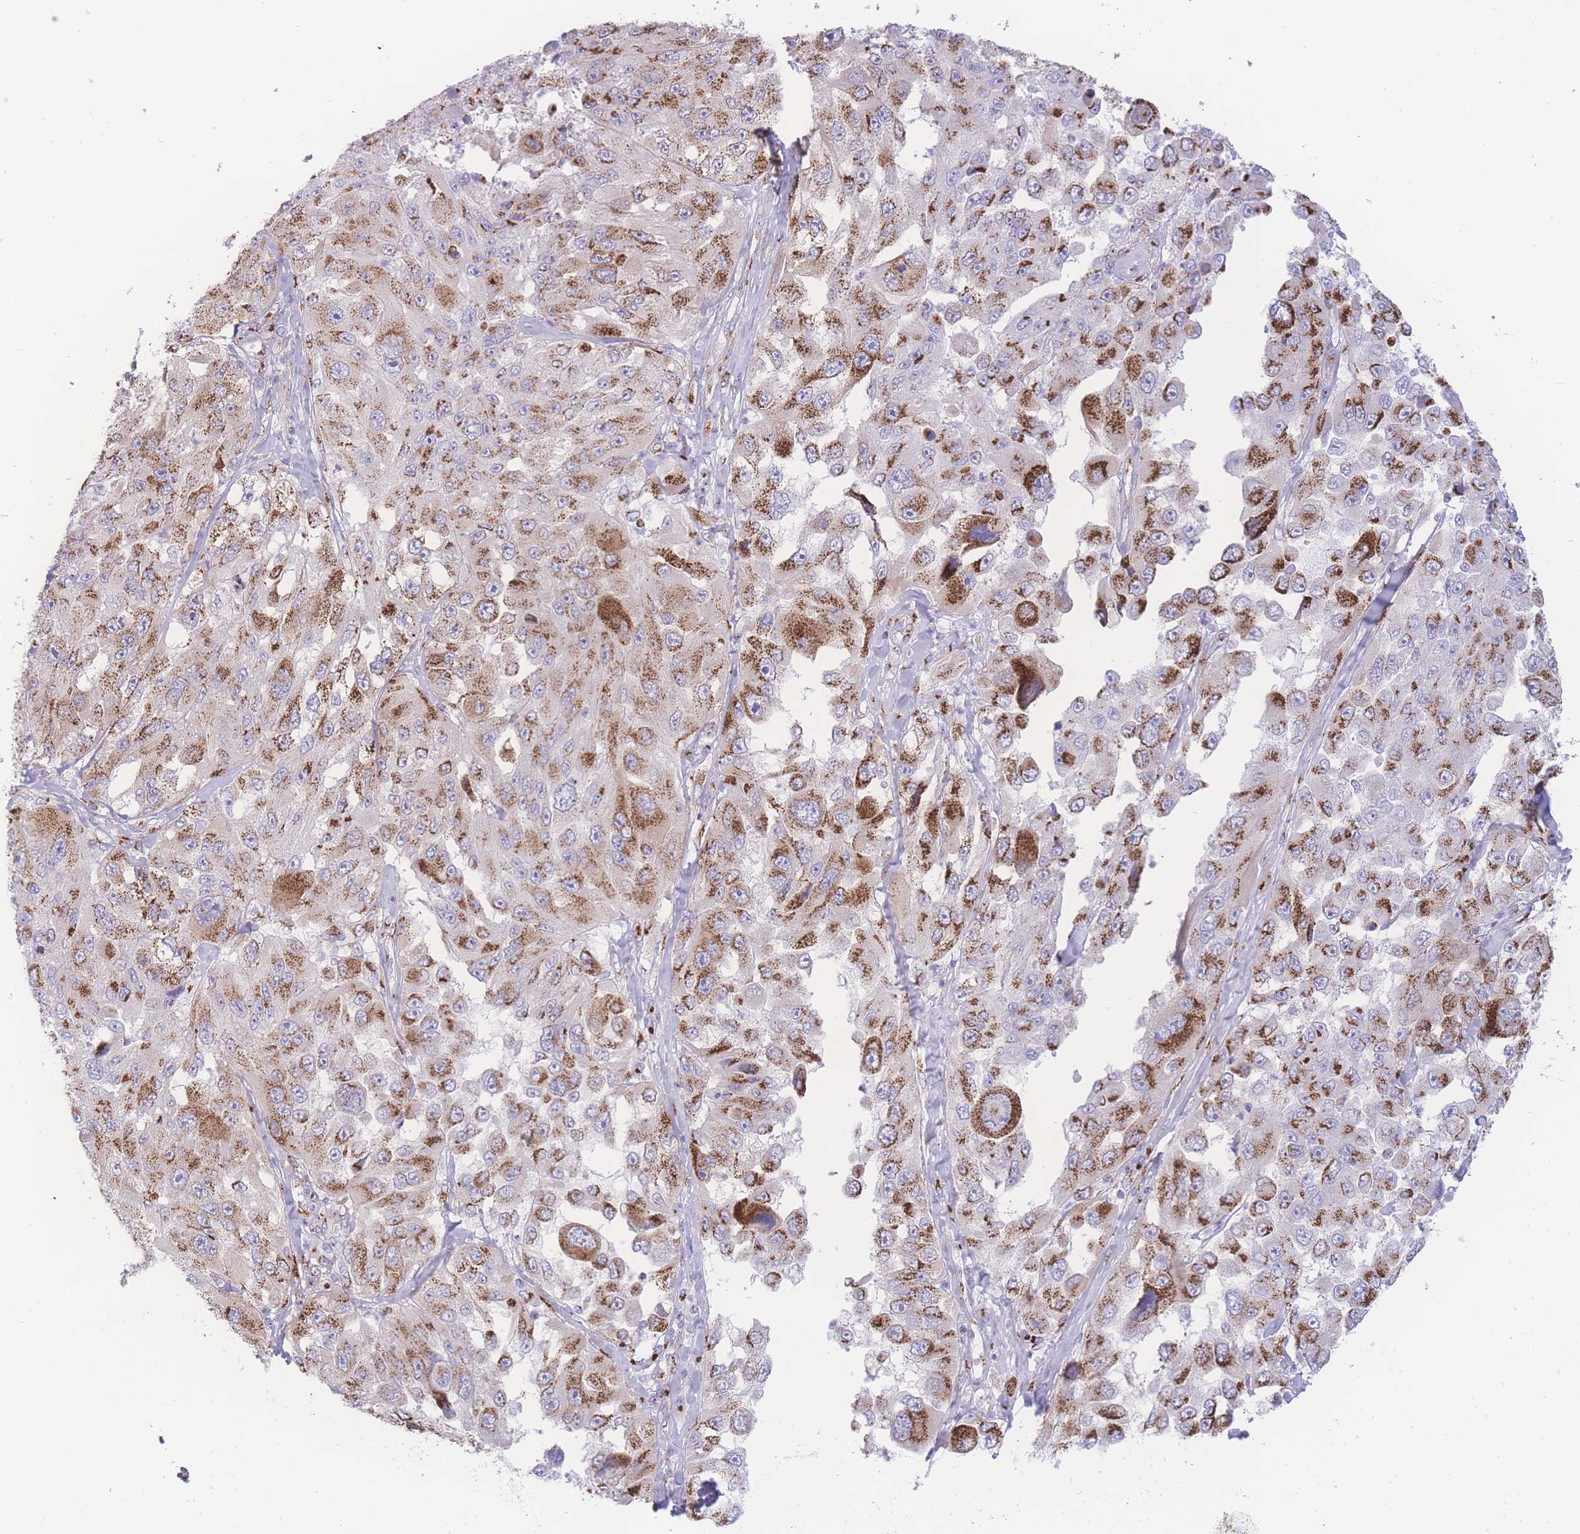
{"staining": {"intensity": "moderate", "quantity": ">75%", "location": "cytoplasmic/membranous"}, "tissue": "melanoma", "cell_type": "Tumor cells", "image_type": "cancer", "snomed": [{"axis": "morphology", "description": "Malignant melanoma, Metastatic site"}, {"axis": "topography", "description": "Lymph node"}], "caption": "Human malignant melanoma (metastatic site) stained with a brown dye displays moderate cytoplasmic/membranous positive positivity in approximately >75% of tumor cells.", "gene": "GOLM2", "patient": {"sex": "male", "age": 62}}